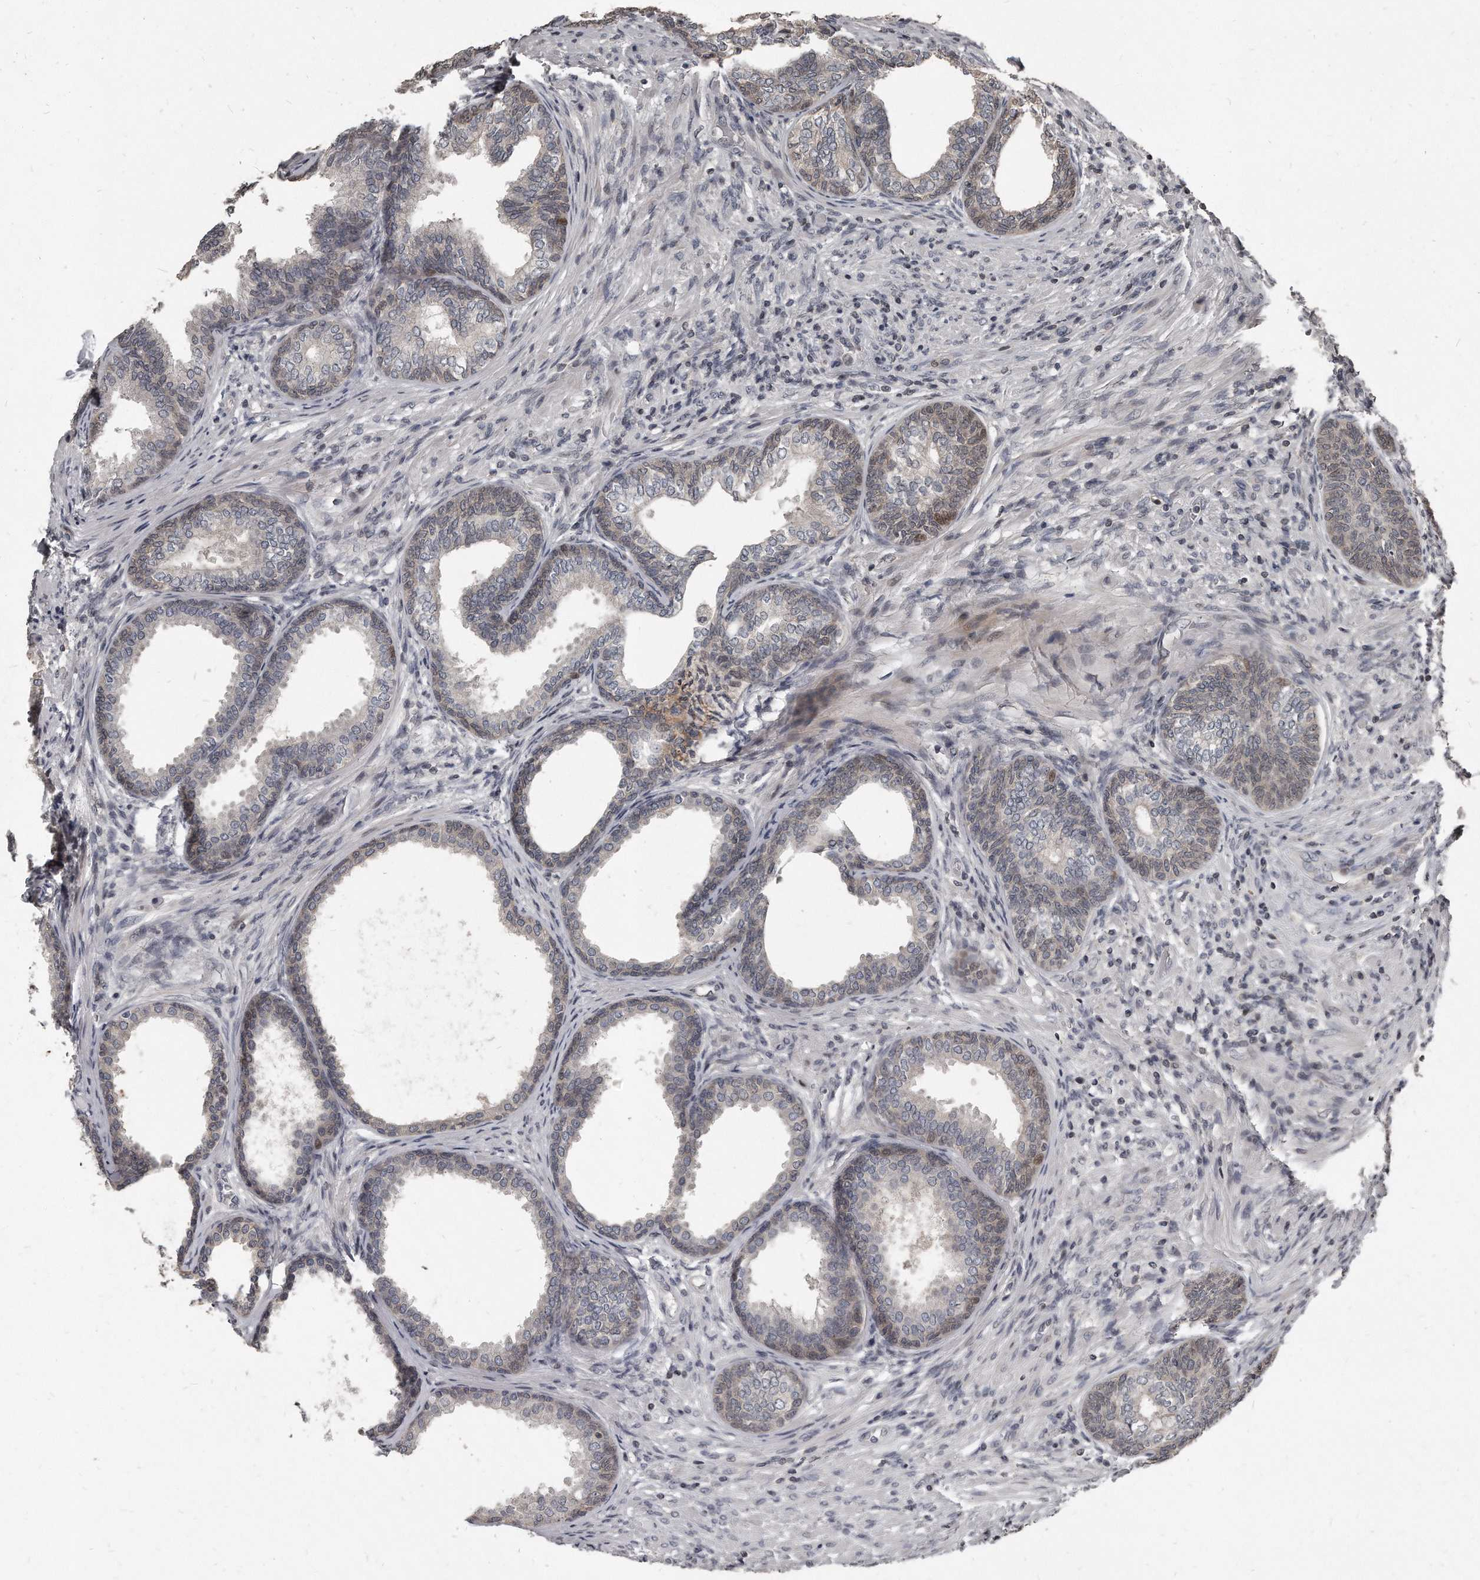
{"staining": {"intensity": "weak", "quantity": "<25%", "location": "cytoplasmic/membranous,nuclear"}, "tissue": "prostate", "cell_type": "Glandular cells", "image_type": "normal", "snomed": [{"axis": "morphology", "description": "Normal tissue, NOS"}, {"axis": "topography", "description": "Prostate"}], "caption": "Protein analysis of benign prostate shows no significant positivity in glandular cells.", "gene": "GCH1", "patient": {"sex": "male", "age": 76}}